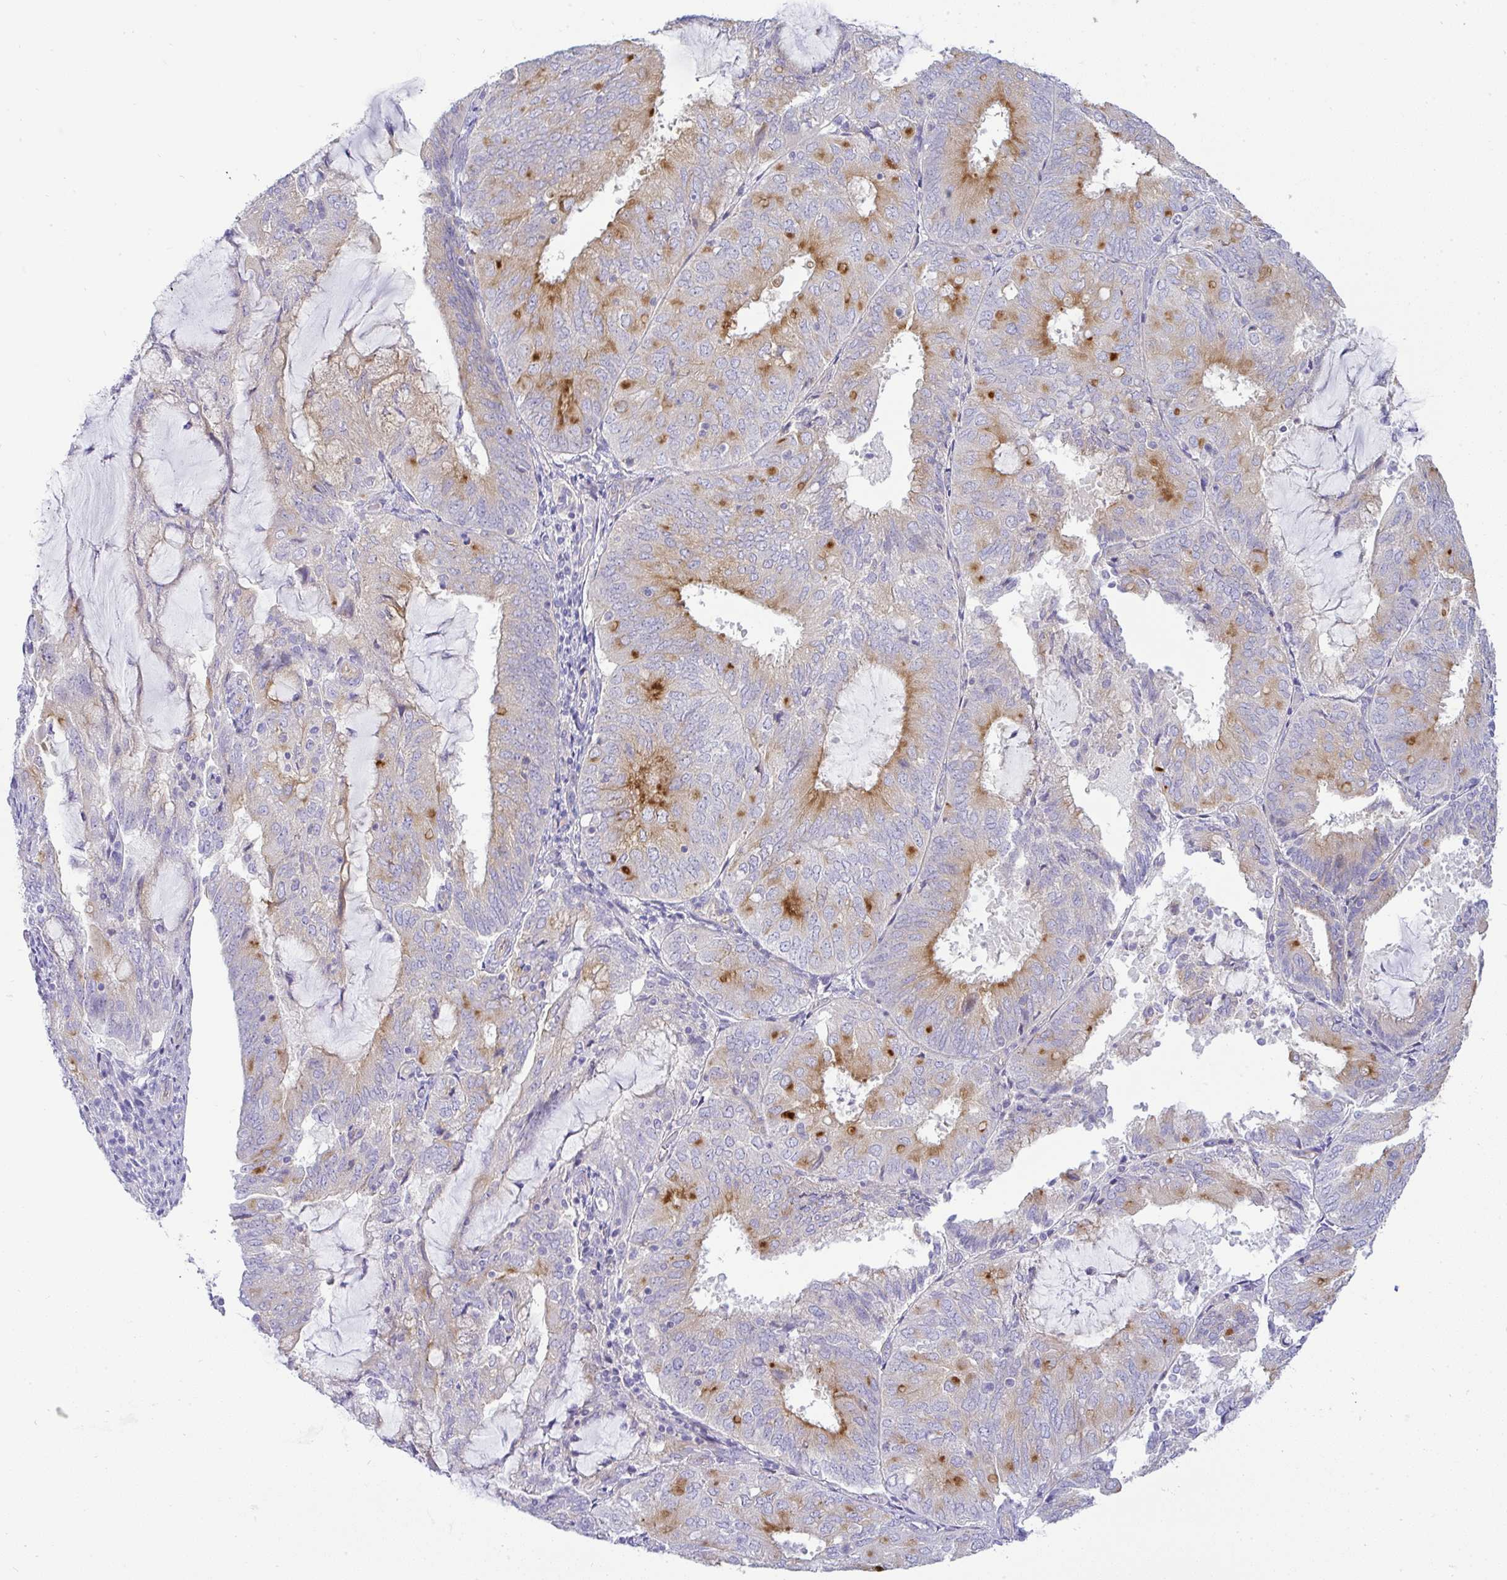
{"staining": {"intensity": "moderate", "quantity": "<25%", "location": "cytoplasmic/membranous"}, "tissue": "endometrial cancer", "cell_type": "Tumor cells", "image_type": "cancer", "snomed": [{"axis": "morphology", "description": "Adenocarcinoma, NOS"}, {"axis": "topography", "description": "Endometrium"}], "caption": "This is an image of immunohistochemistry (IHC) staining of endometrial adenocarcinoma, which shows moderate positivity in the cytoplasmic/membranous of tumor cells.", "gene": "FAM177A1", "patient": {"sex": "female", "age": 81}}